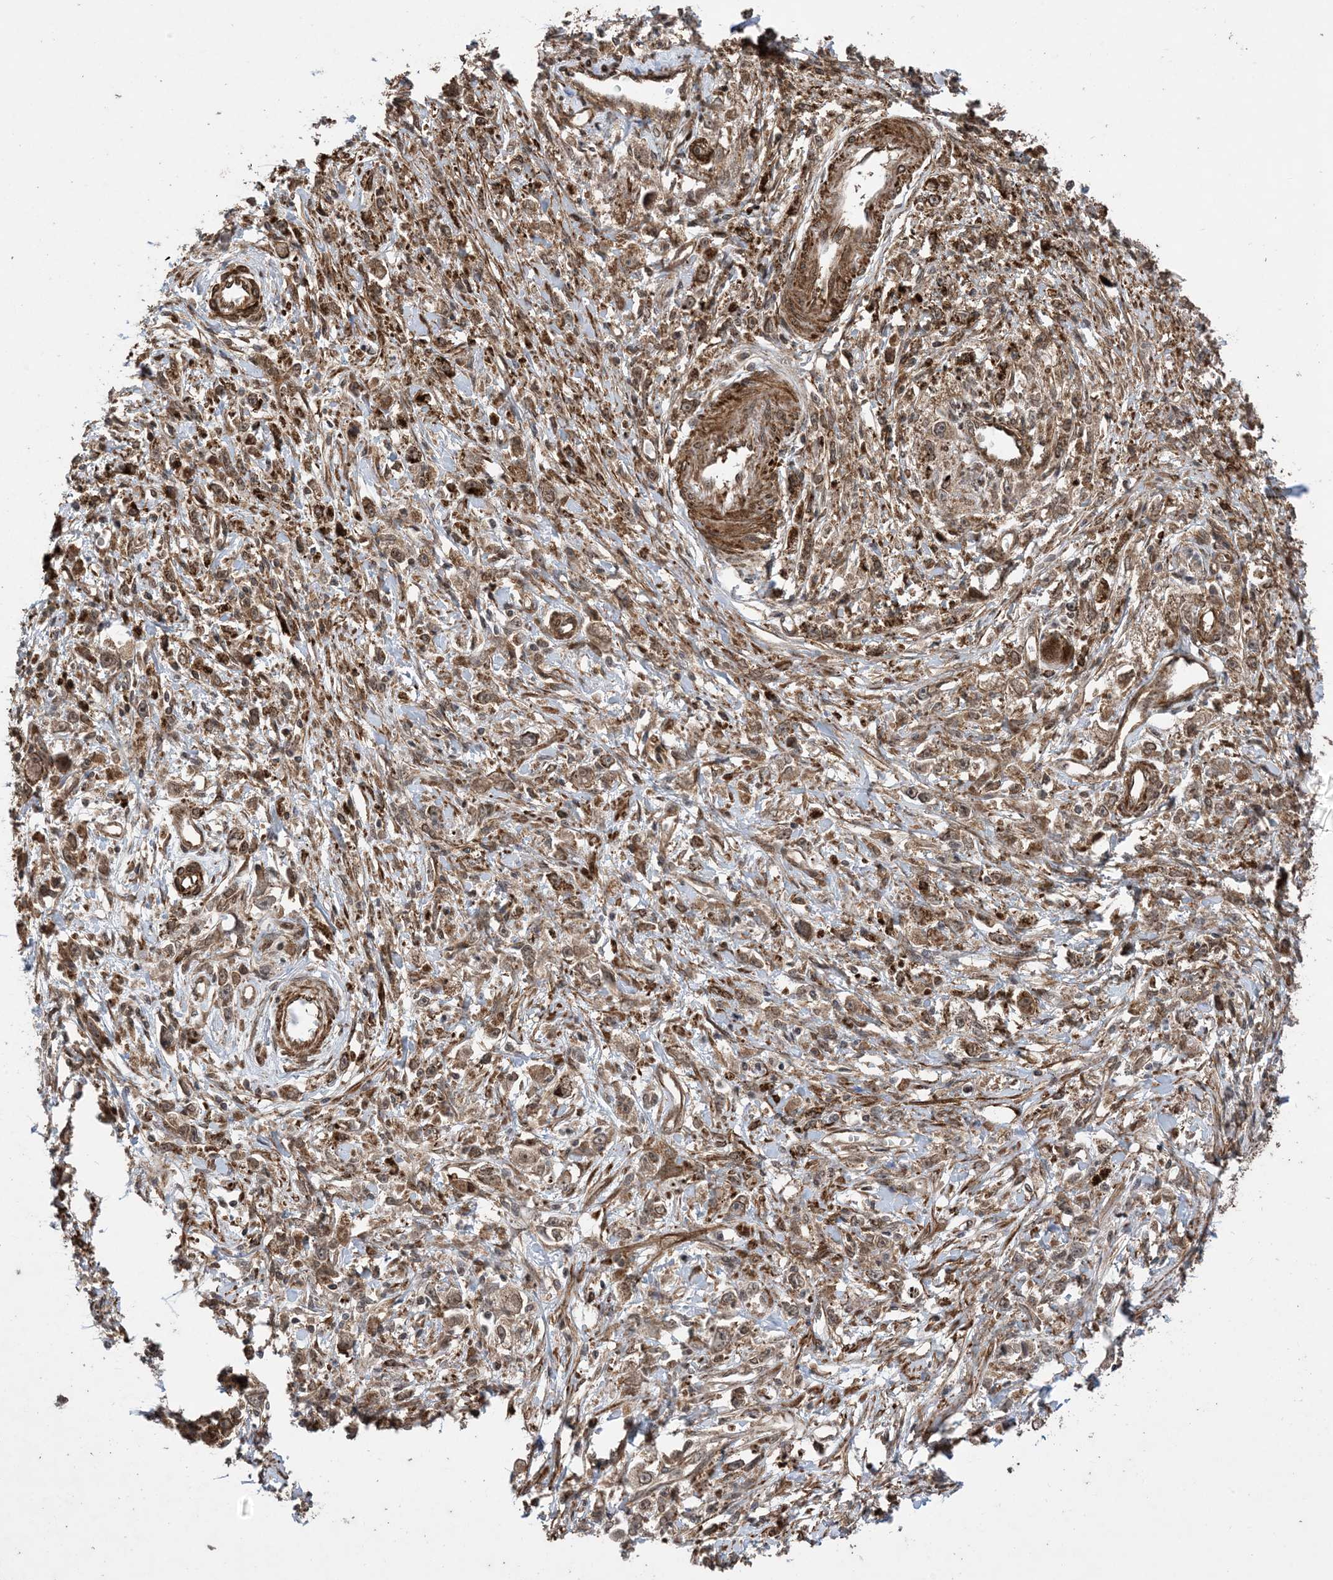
{"staining": {"intensity": "moderate", "quantity": ">75%", "location": "cytoplasmic/membranous,nuclear"}, "tissue": "stomach cancer", "cell_type": "Tumor cells", "image_type": "cancer", "snomed": [{"axis": "morphology", "description": "Adenocarcinoma, NOS"}, {"axis": "topography", "description": "Stomach"}], "caption": "Immunohistochemical staining of stomach cancer demonstrates medium levels of moderate cytoplasmic/membranous and nuclear expression in approximately >75% of tumor cells. (IHC, brightfield microscopy, high magnification).", "gene": "ZNF511", "patient": {"sex": "female", "age": 59}}